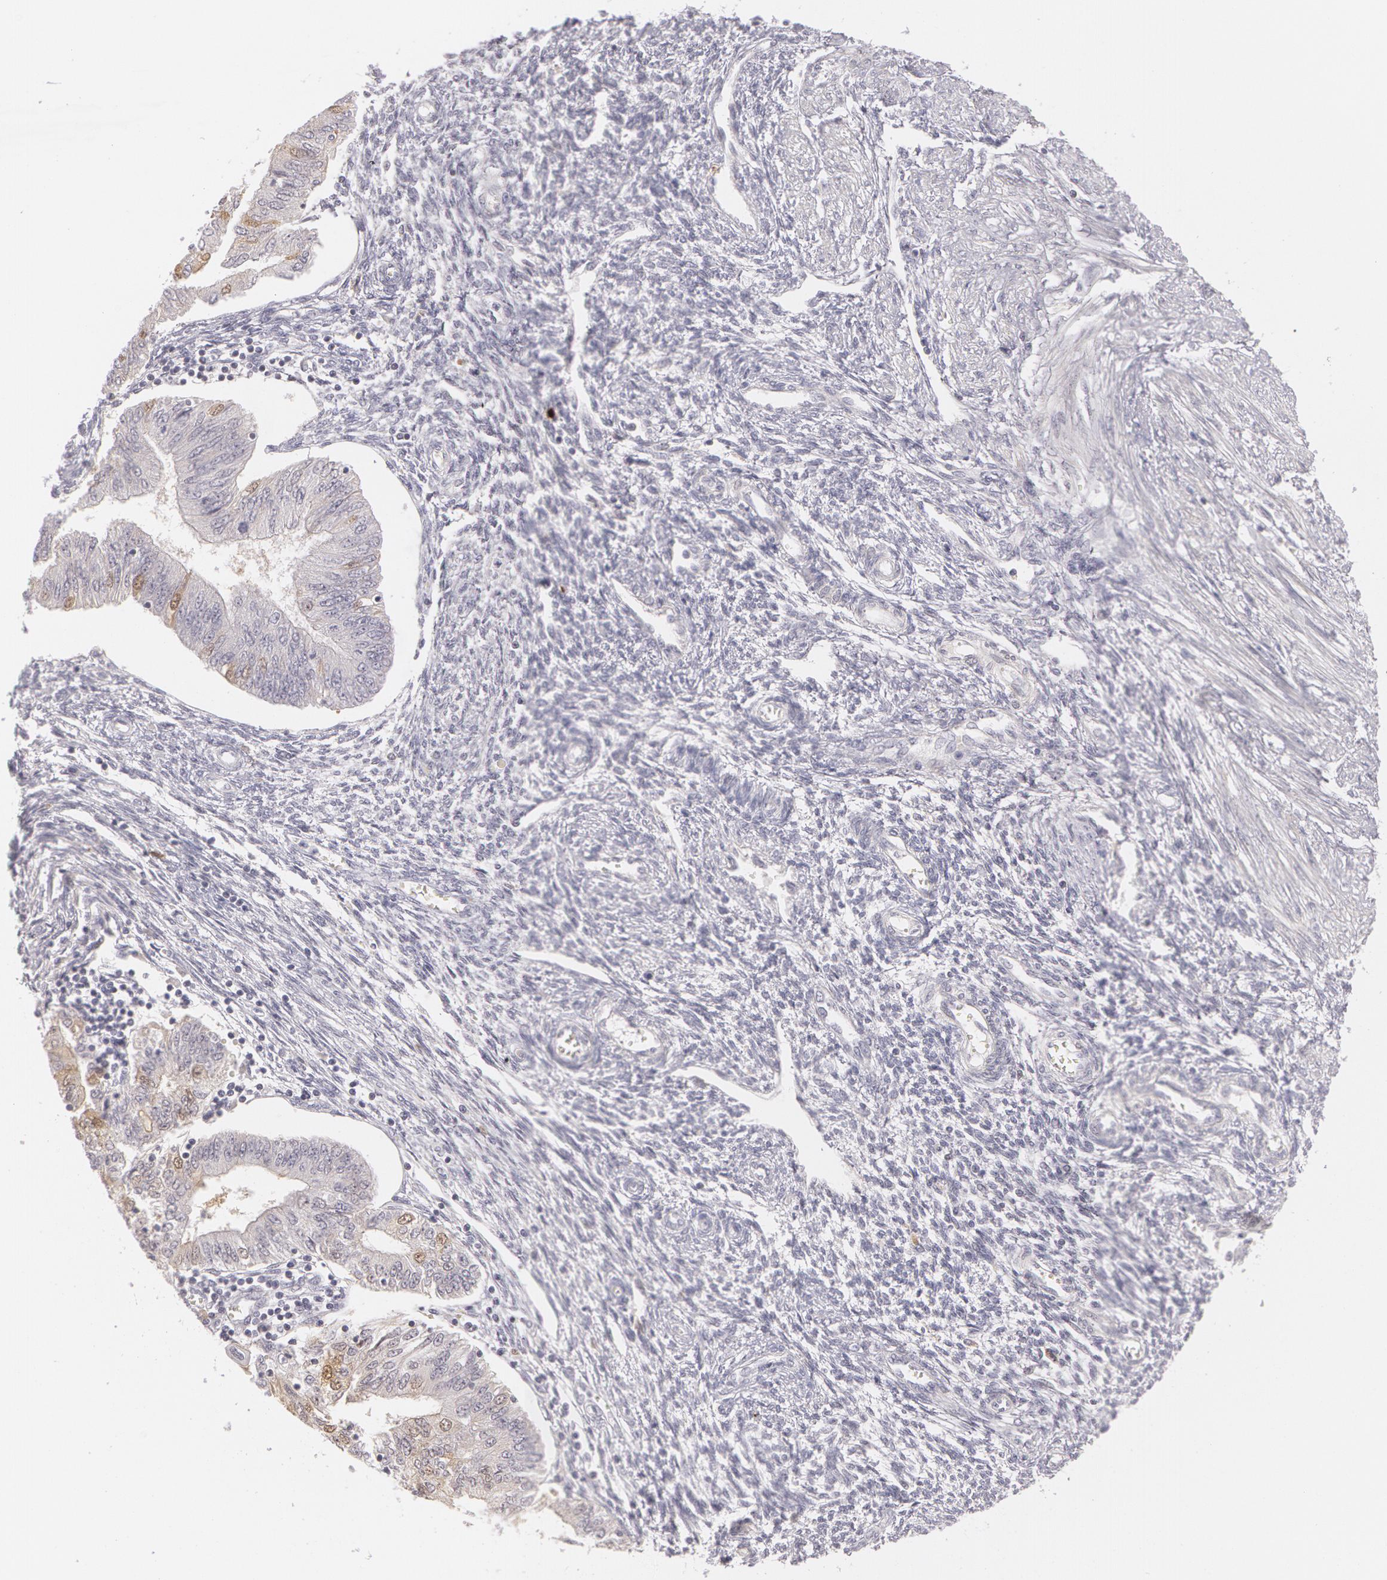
{"staining": {"intensity": "weak", "quantity": "<25%", "location": "cytoplasmic/membranous"}, "tissue": "endometrial cancer", "cell_type": "Tumor cells", "image_type": "cancer", "snomed": [{"axis": "morphology", "description": "Adenocarcinoma, NOS"}, {"axis": "topography", "description": "Endometrium"}], "caption": "DAB immunohistochemical staining of human endometrial adenocarcinoma reveals no significant positivity in tumor cells. Nuclei are stained in blue.", "gene": "LBP", "patient": {"sex": "female", "age": 51}}